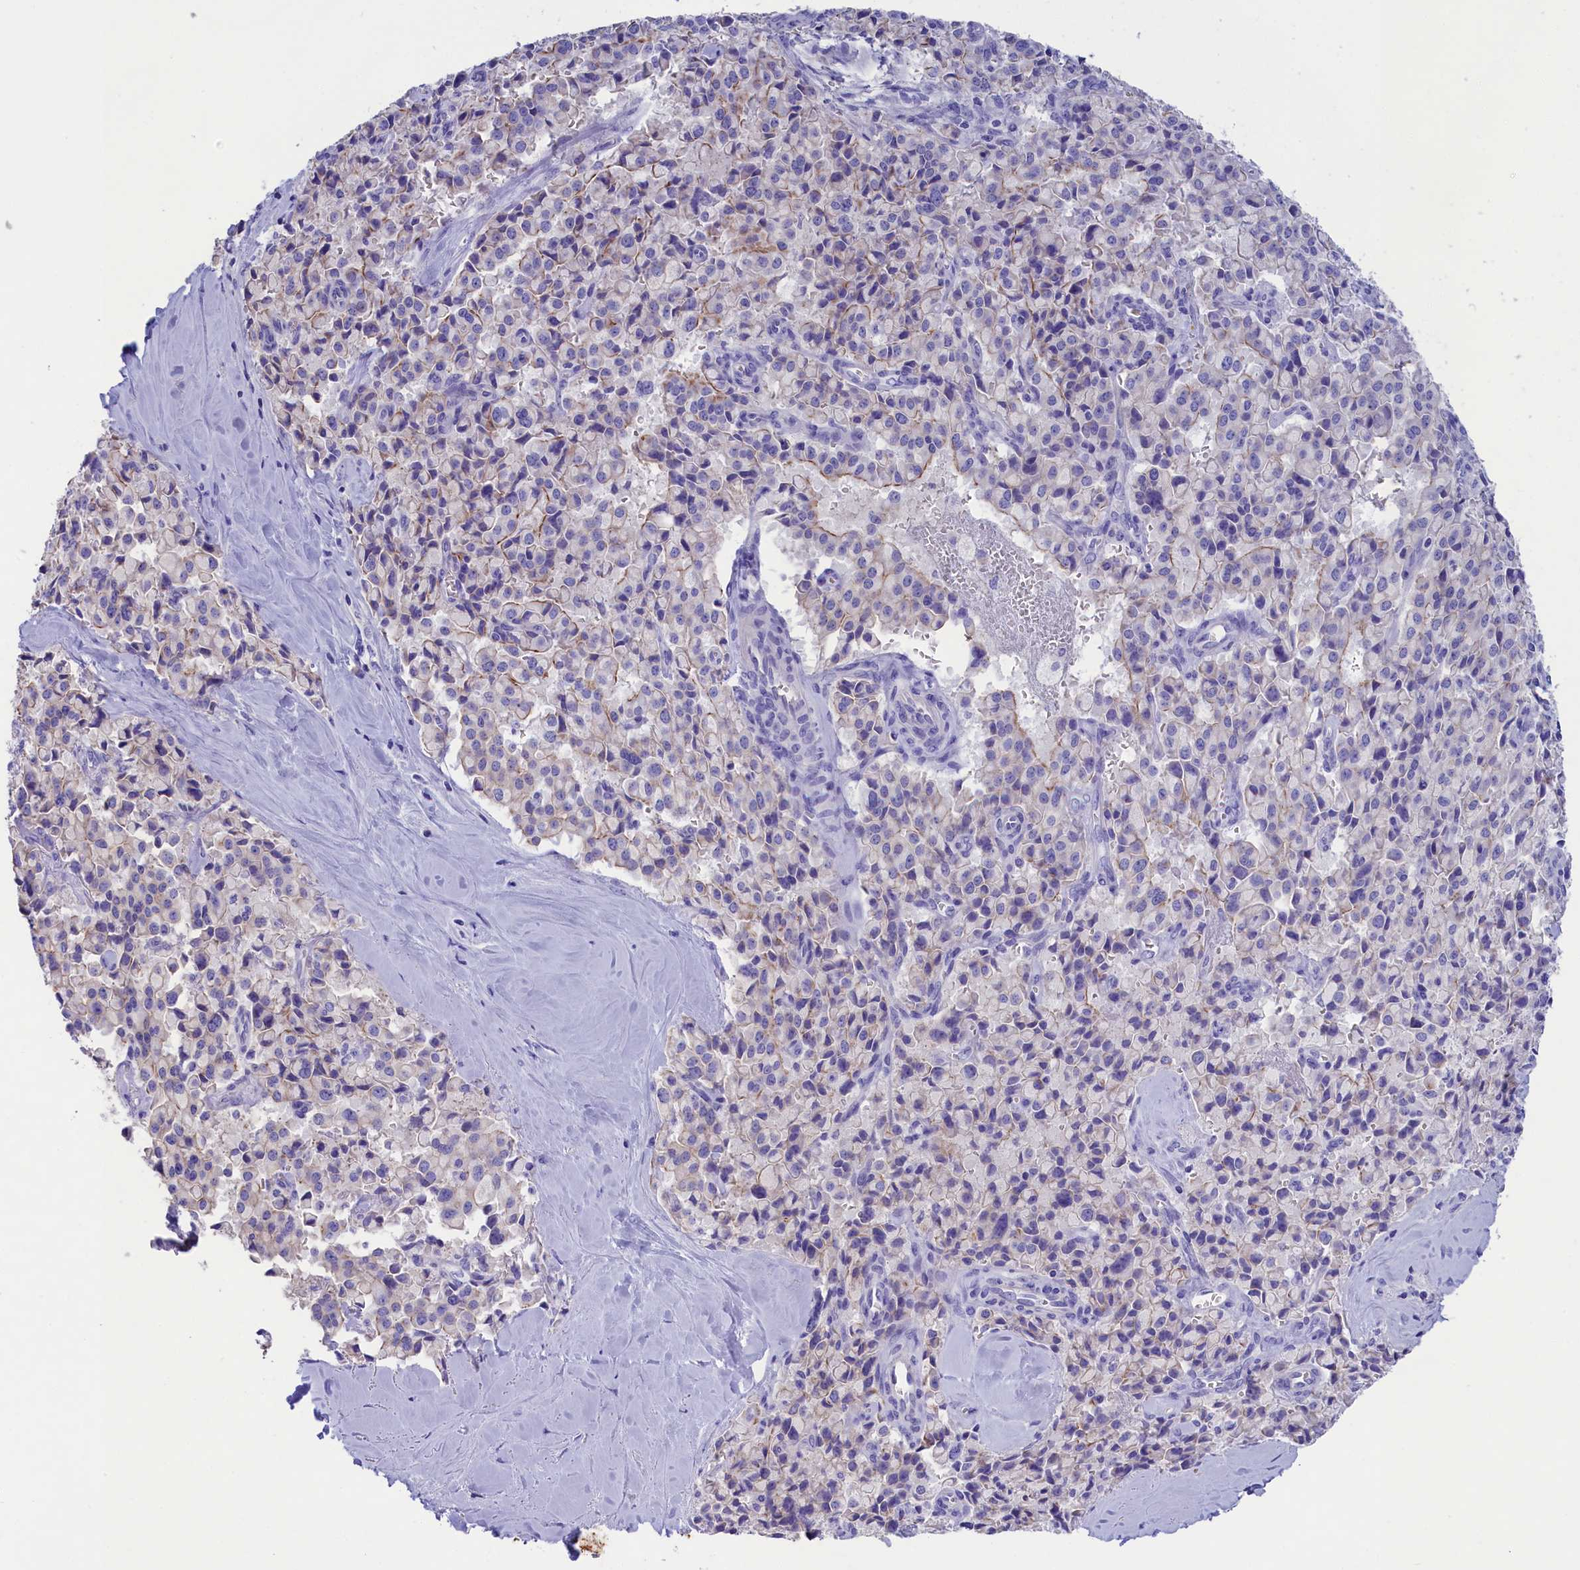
{"staining": {"intensity": "negative", "quantity": "none", "location": "none"}, "tissue": "pancreatic cancer", "cell_type": "Tumor cells", "image_type": "cancer", "snomed": [{"axis": "morphology", "description": "Adenocarcinoma, NOS"}, {"axis": "topography", "description": "Pancreas"}], "caption": "Immunohistochemistry (IHC) of human pancreatic cancer reveals no positivity in tumor cells.", "gene": "SULT2A1", "patient": {"sex": "male", "age": 65}}